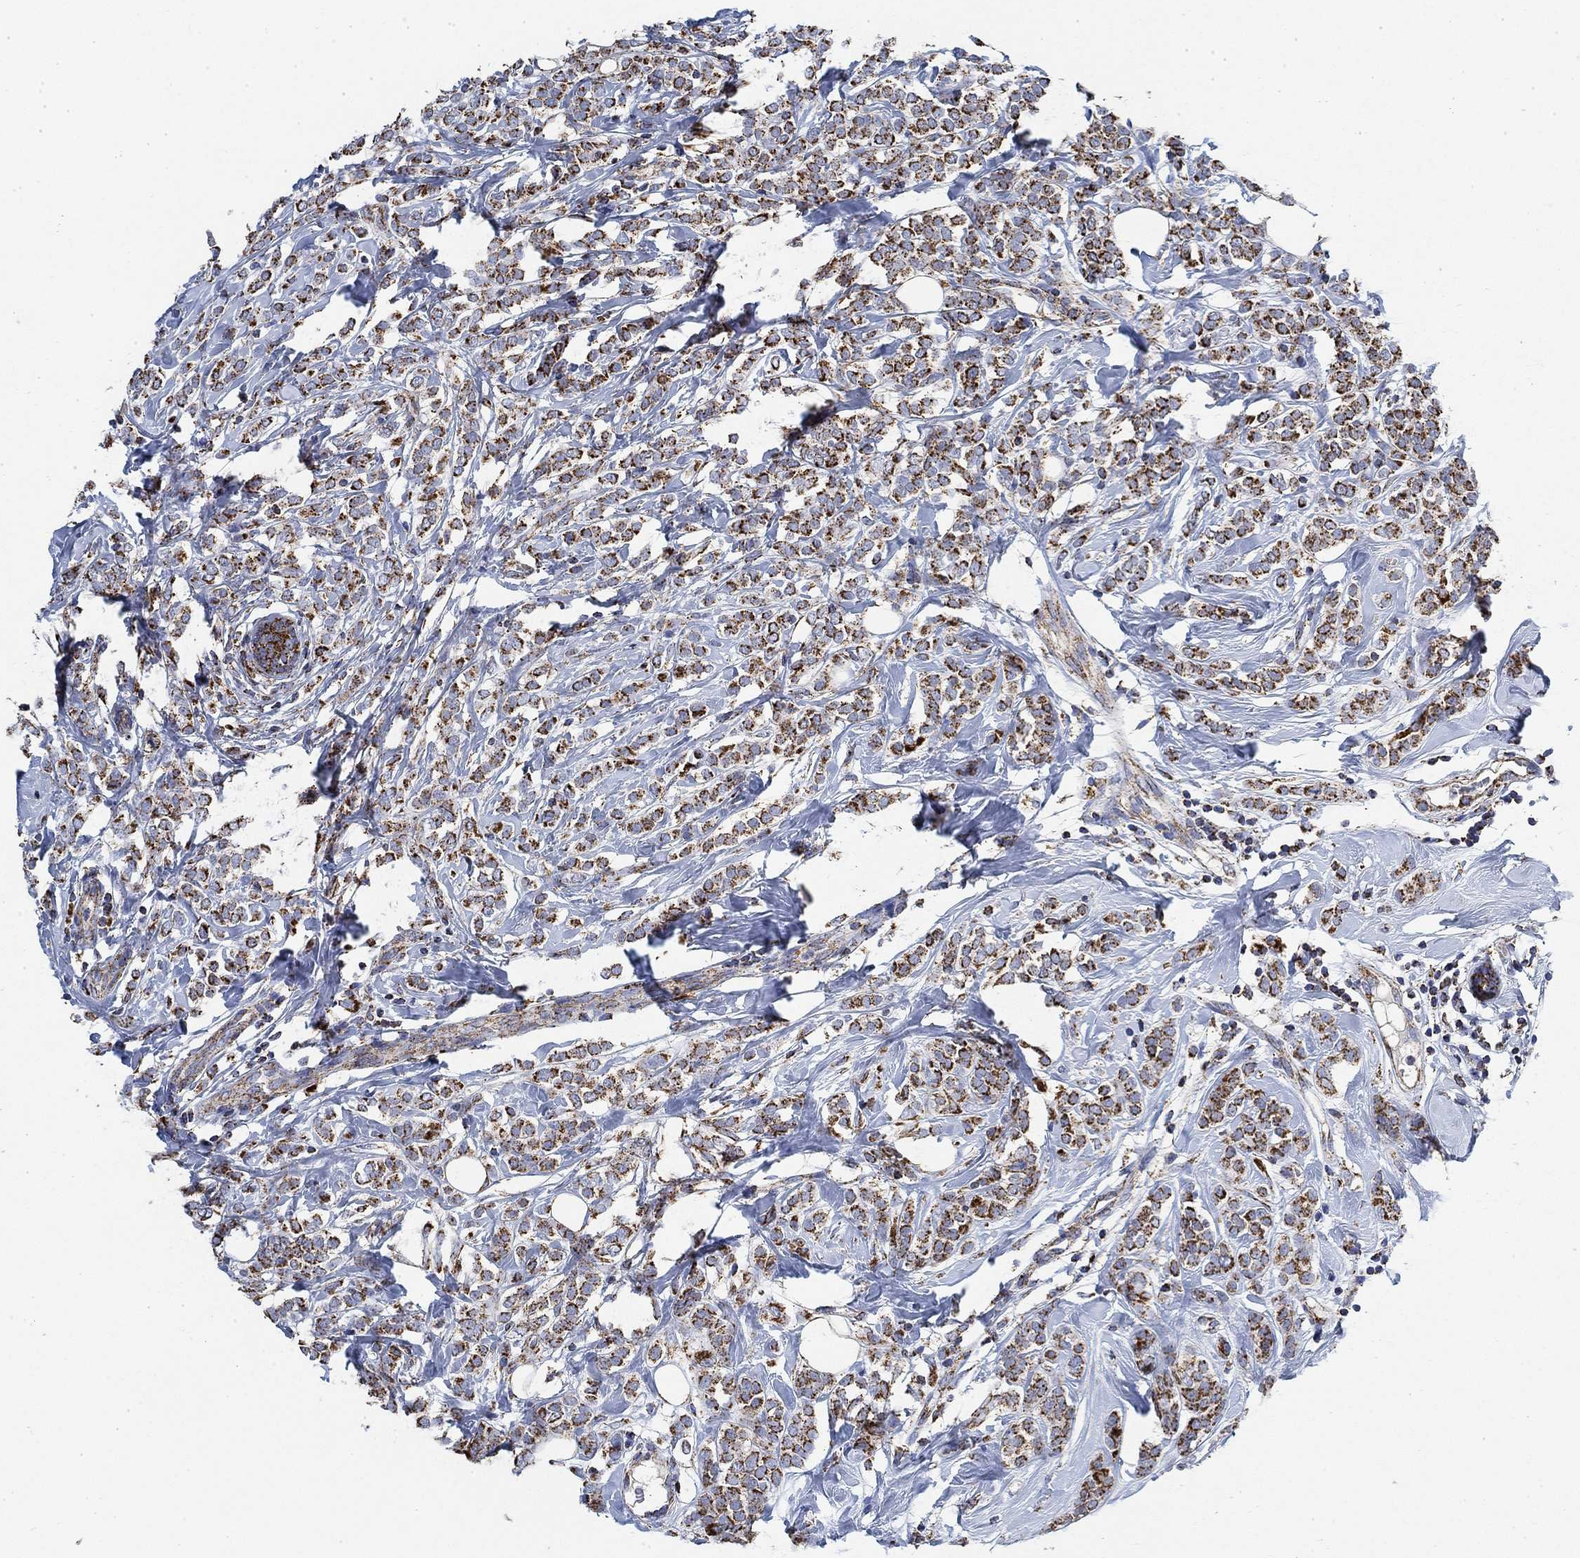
{"staining": {"intensity": "strong", "quantity": "25%-75%", "location": "cytoplasmic/membranous"}, "tissue": "breast cancer", "cell_type": "Tumor cells", "image_type": "cancer", "snomed": [{"axis": "morphology", "description": "Lobular carcinoma"}, {"axis": "topography", "description": "Breast"}], "caption": "Tumor cells reveal strong cytoplasmic/membranous positivity in approximately 25%-75% of cells in breast cancer.", "gene": "NDUFS3", "patient": {"sex": "female", "age": 49}}